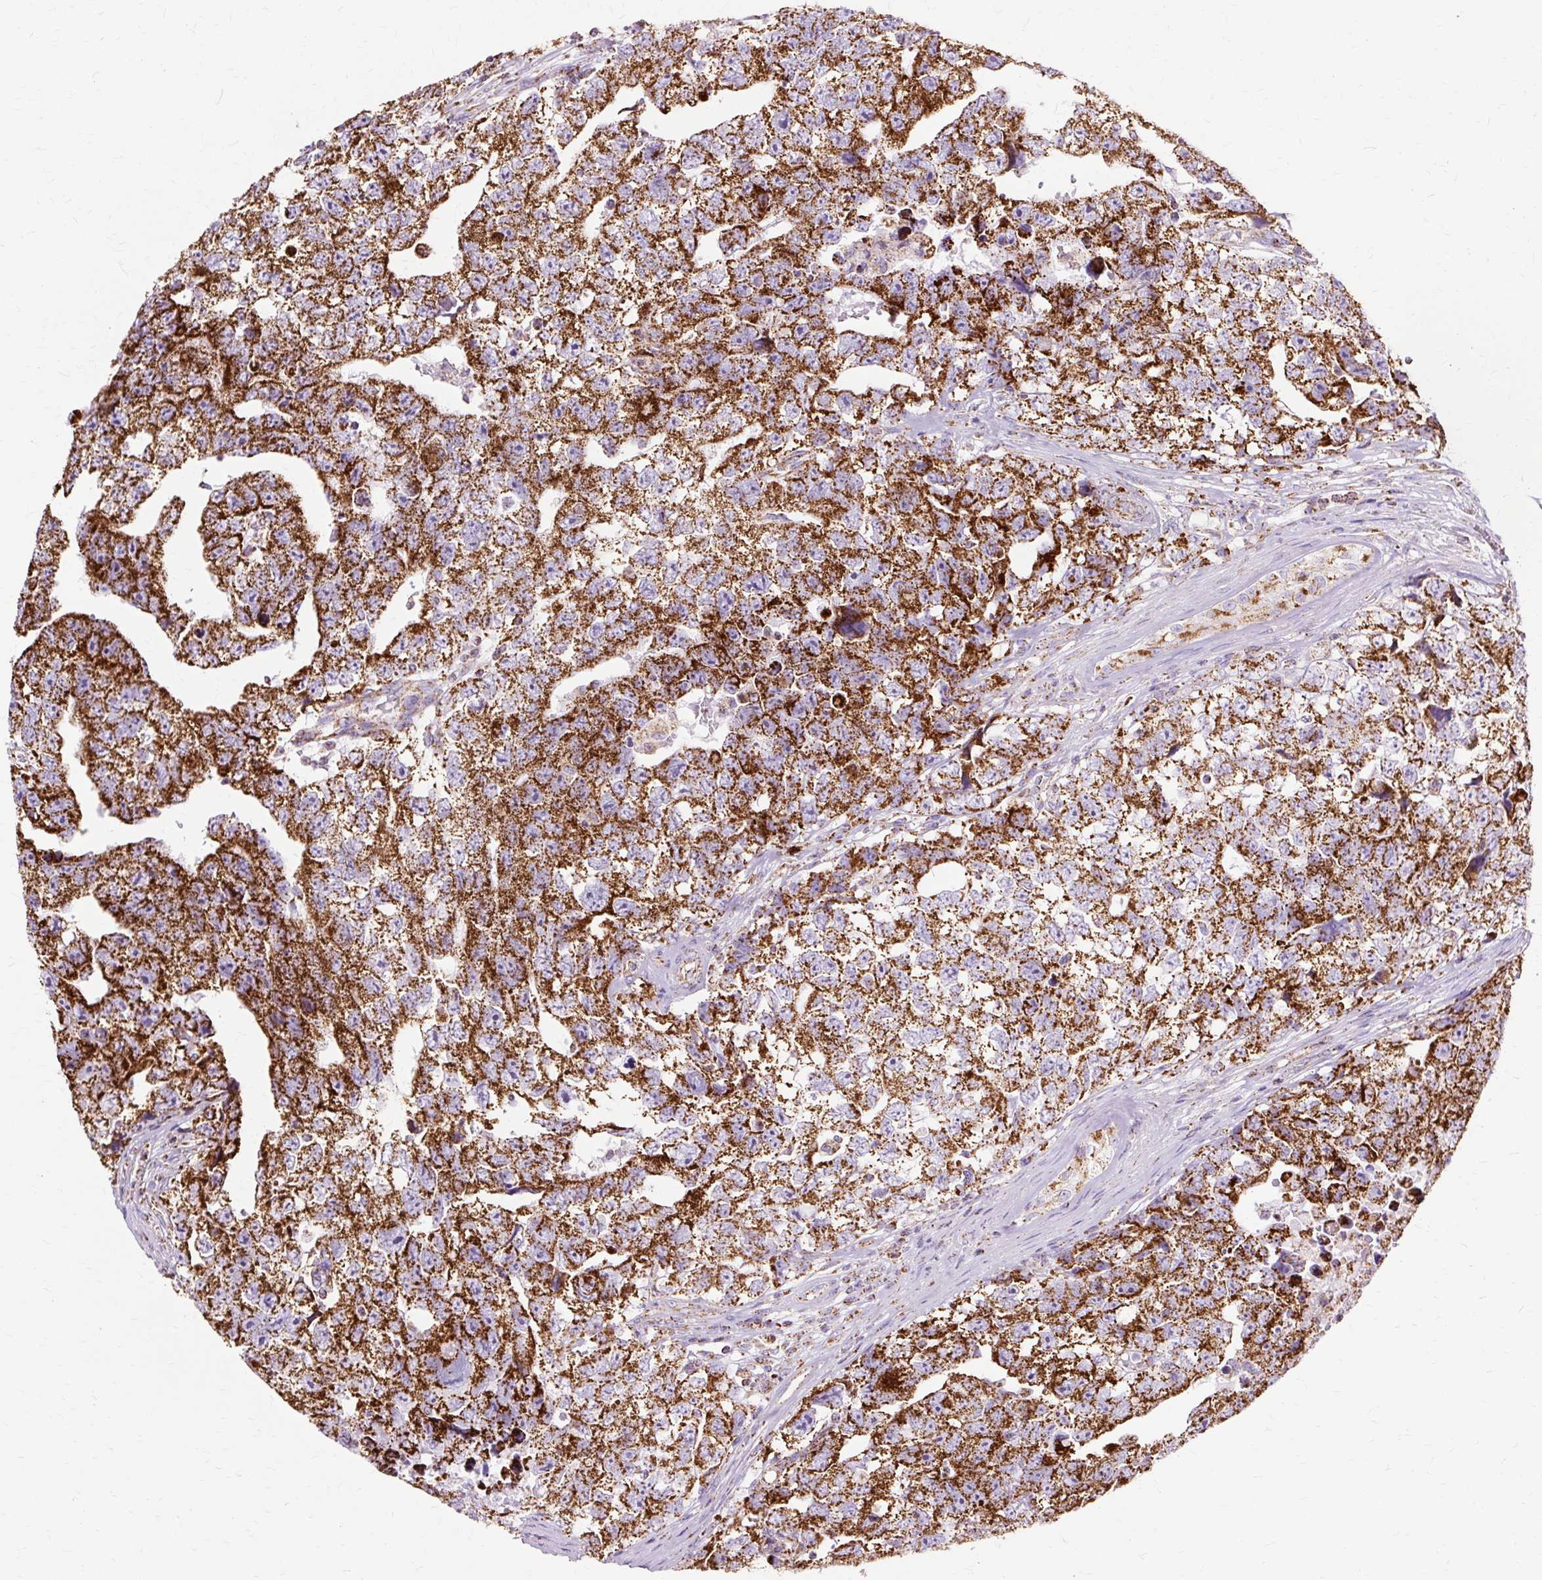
{"staining": {"intensity": "strong", "quantity": ">75%", "location": "cytoplasmic/membranous"}, "tissue": "testis cancer", "cell_type": "Tumor cells", "image_type": "cancer", "snomed": [{"axis": "morphology", "description": "Carcinoma, Embryonal, NOS"}, {"axis": "topography", "description": "Testis"}], "caption": "Brown immunohistochemical staining in human testis cancer (embryonal carcinoma) demonstrates strong cytoplasmic/membranous expression in about >75% of tumor cells.", "gene": "DLAT", "patient": {"sex": "male", "age": 22}}